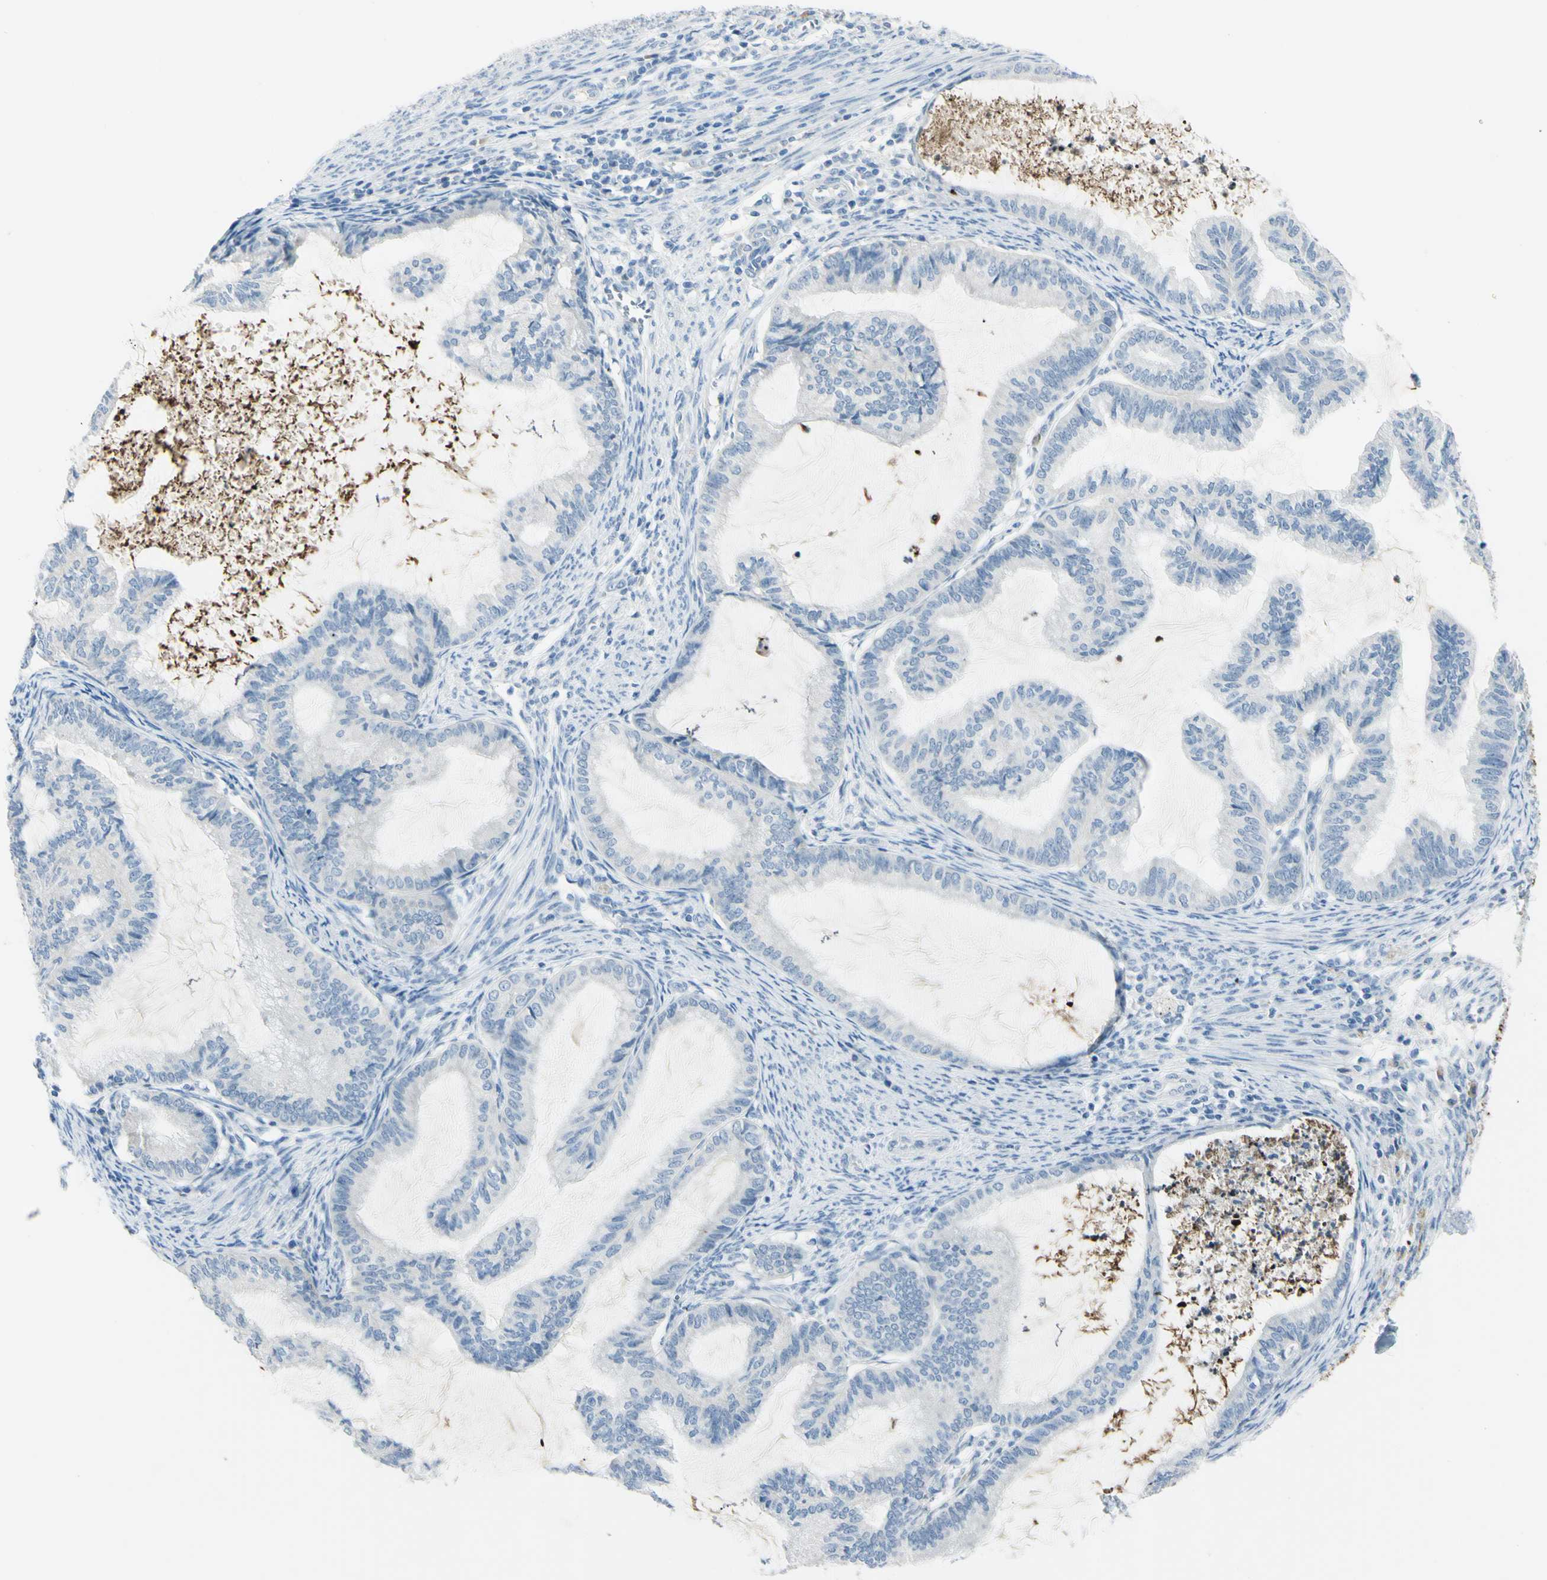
{"staining": {"intensity": "negative", "quantity": "none", "location": "none"}, "tissue": "cervical cancer", "cell_type": "Tumor cells", "image_type": "cancer", "snomed": [{"axis": "morphology", "description": "Normal tissue, NOS"}, {"axis": "morphology", "description": "Adenocarcinoma, NOS"}, {"axis": "topography", "description": "Cervix"}, {"axis": "topography", "description": "Endometrium"}], "caption": "Micrograph shows no protein expression in tumor cells of adenocarcinoma (cervical) tissue.", "gene": "ZNF557", "patient": {"sex": "female", "age": 86}}